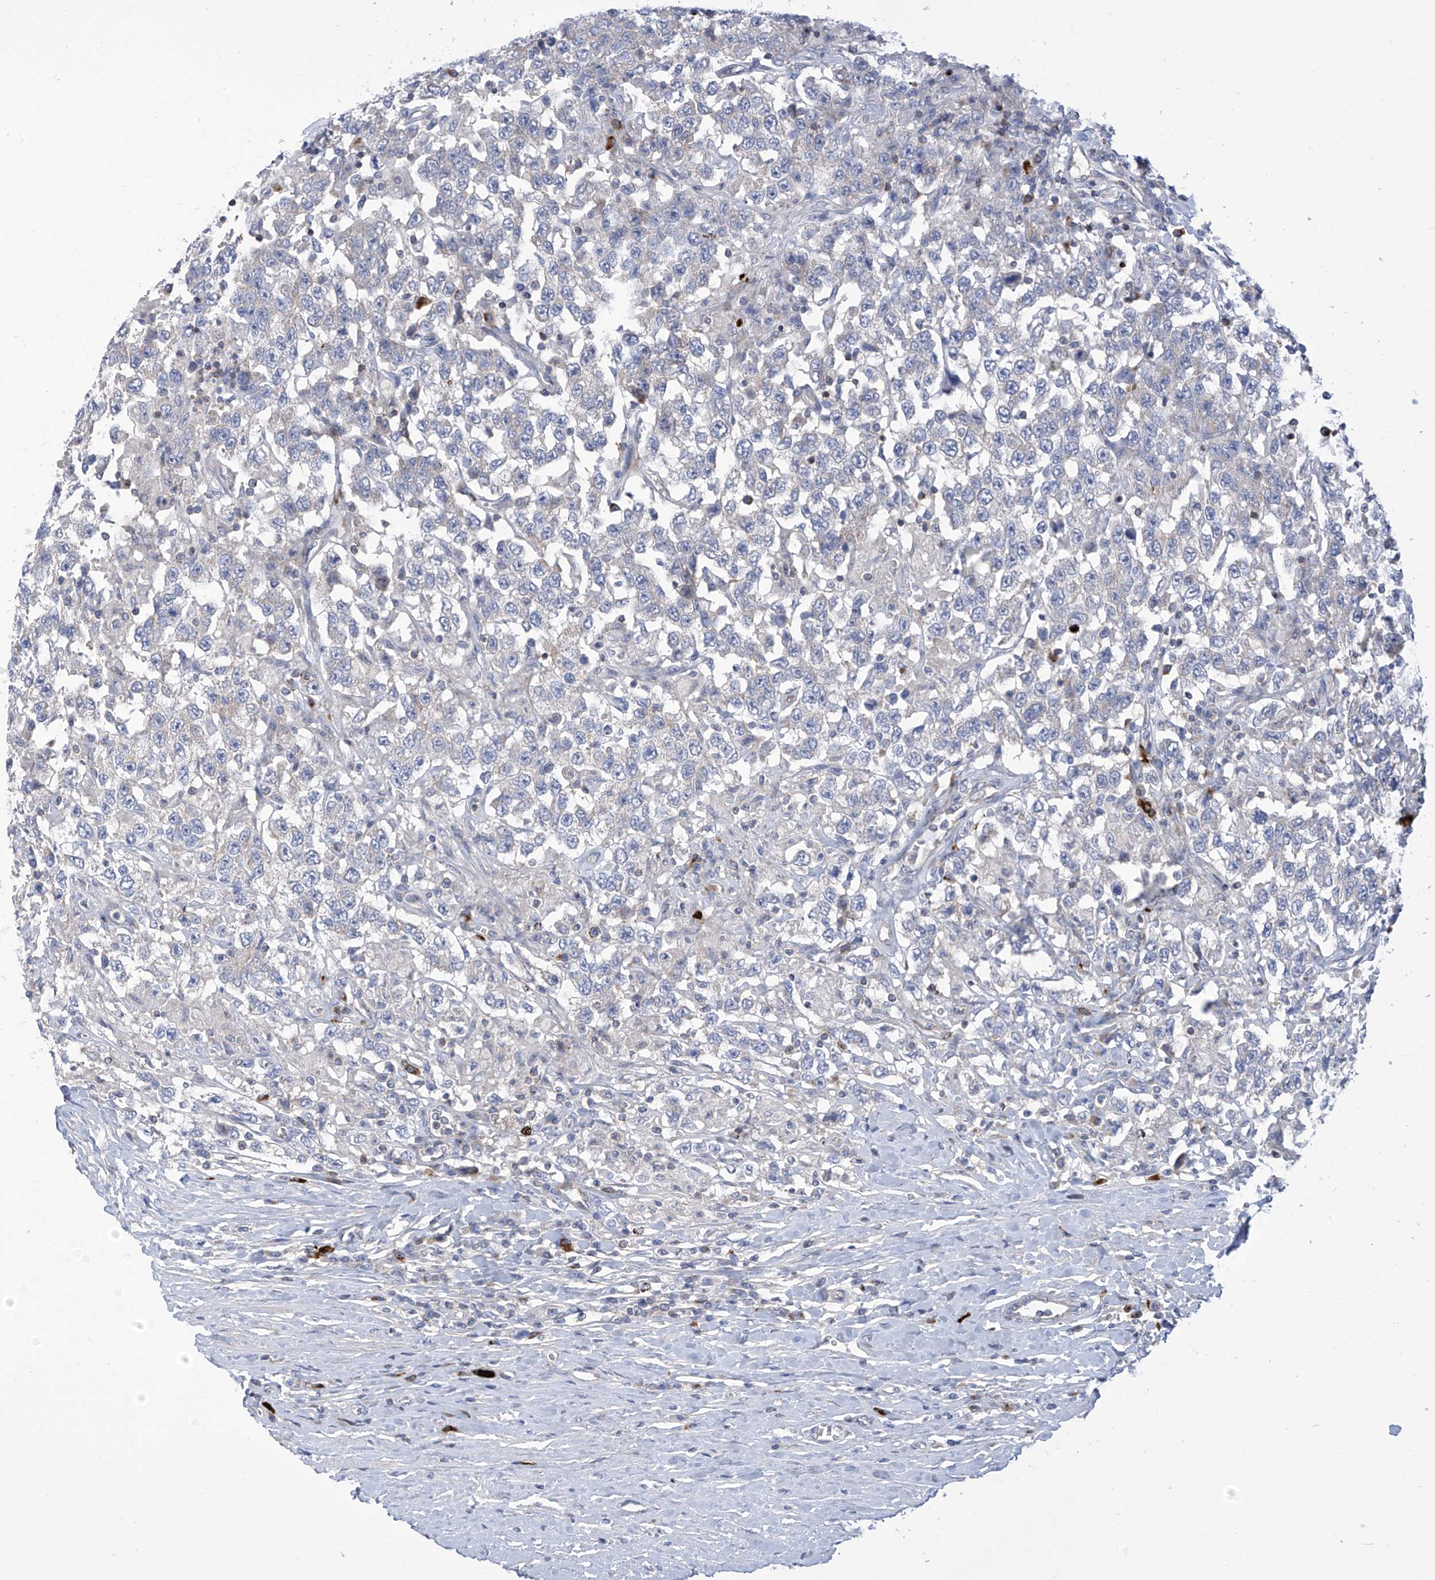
{"staining": {"intensity": "negative", "quantity": "none", "location": "none"}, "tissue": "testis cancer", "cell_type": "Tumor cells", "image_type": "cancer", "snomed": [{"axis": "morphology", "description": "Seminoma, NOS"}, {"axis": "topography", "description": "Testis"}], "caption": "High magnification brightfield microscopy of seminoma (testis) stained with DAB (brown) and counterstained with hematoxylin (blue): tumor cells show no significant expression.", "gene": "IBA57", "patient": {"sex": "male", "age": 41}}